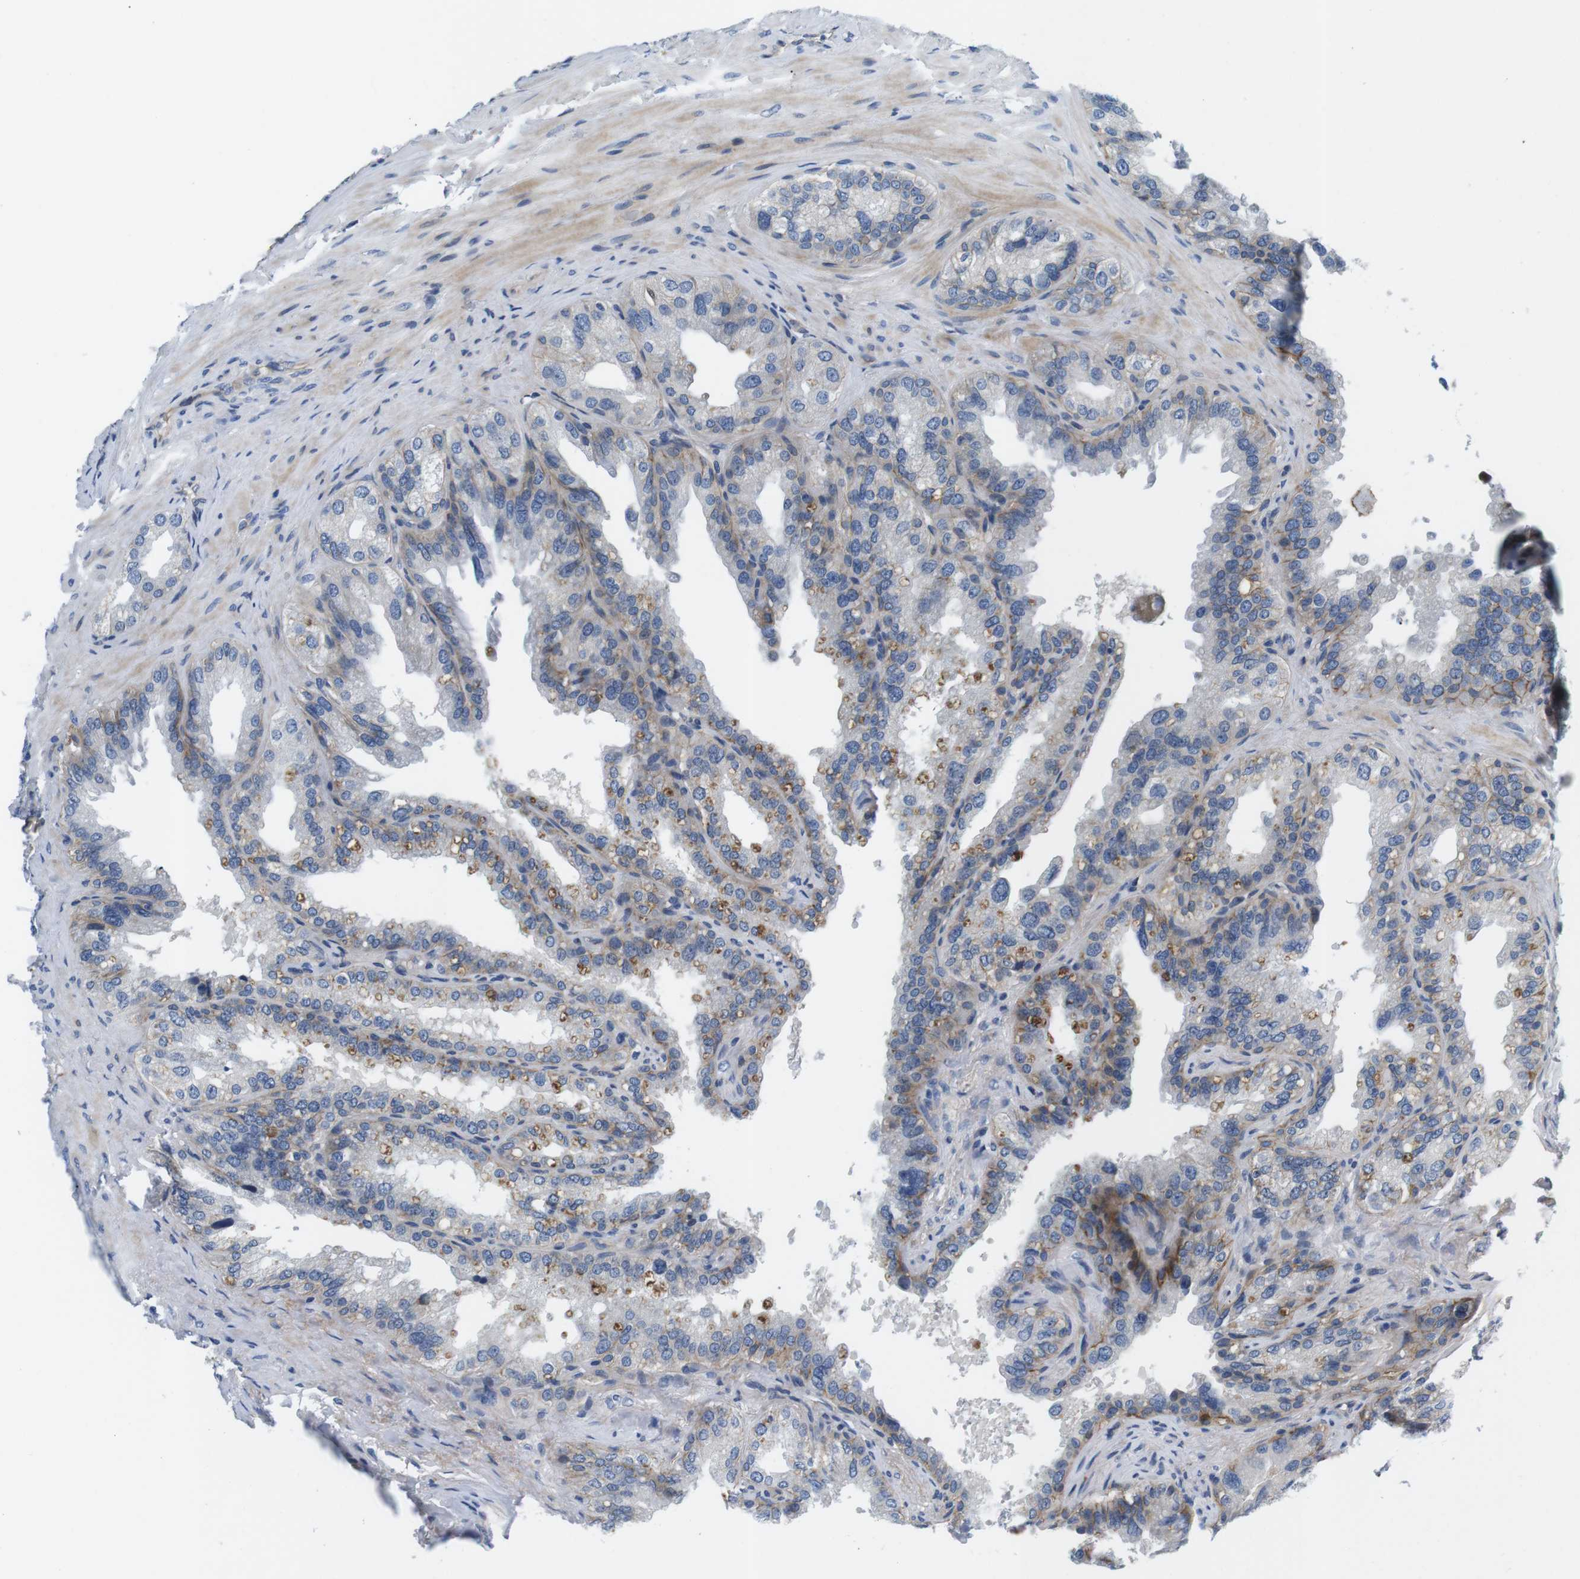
{"staining": {"intensity": "moderate", "quantity": "25%-75%", "location": "cytoplasmic/membranous"}, "tissue": "seminal vesicle", "cell_type": "Glandular cells", "image_type": "normal", "snomed": [{"axis": "morphology", "description": "Normal tissue, NOS"}, {"axis": "topography", "description": "Seminal veicle"}], "caption": "Immunohistochemical staining of unremarkable human seminal vesicle exhibits moderate cytoplasmic/membranous protein positivity in approximately 25%-75% of glandular cells.", "gene": "SLC30A1", "patient": {"sex": "male", "age": 68}}